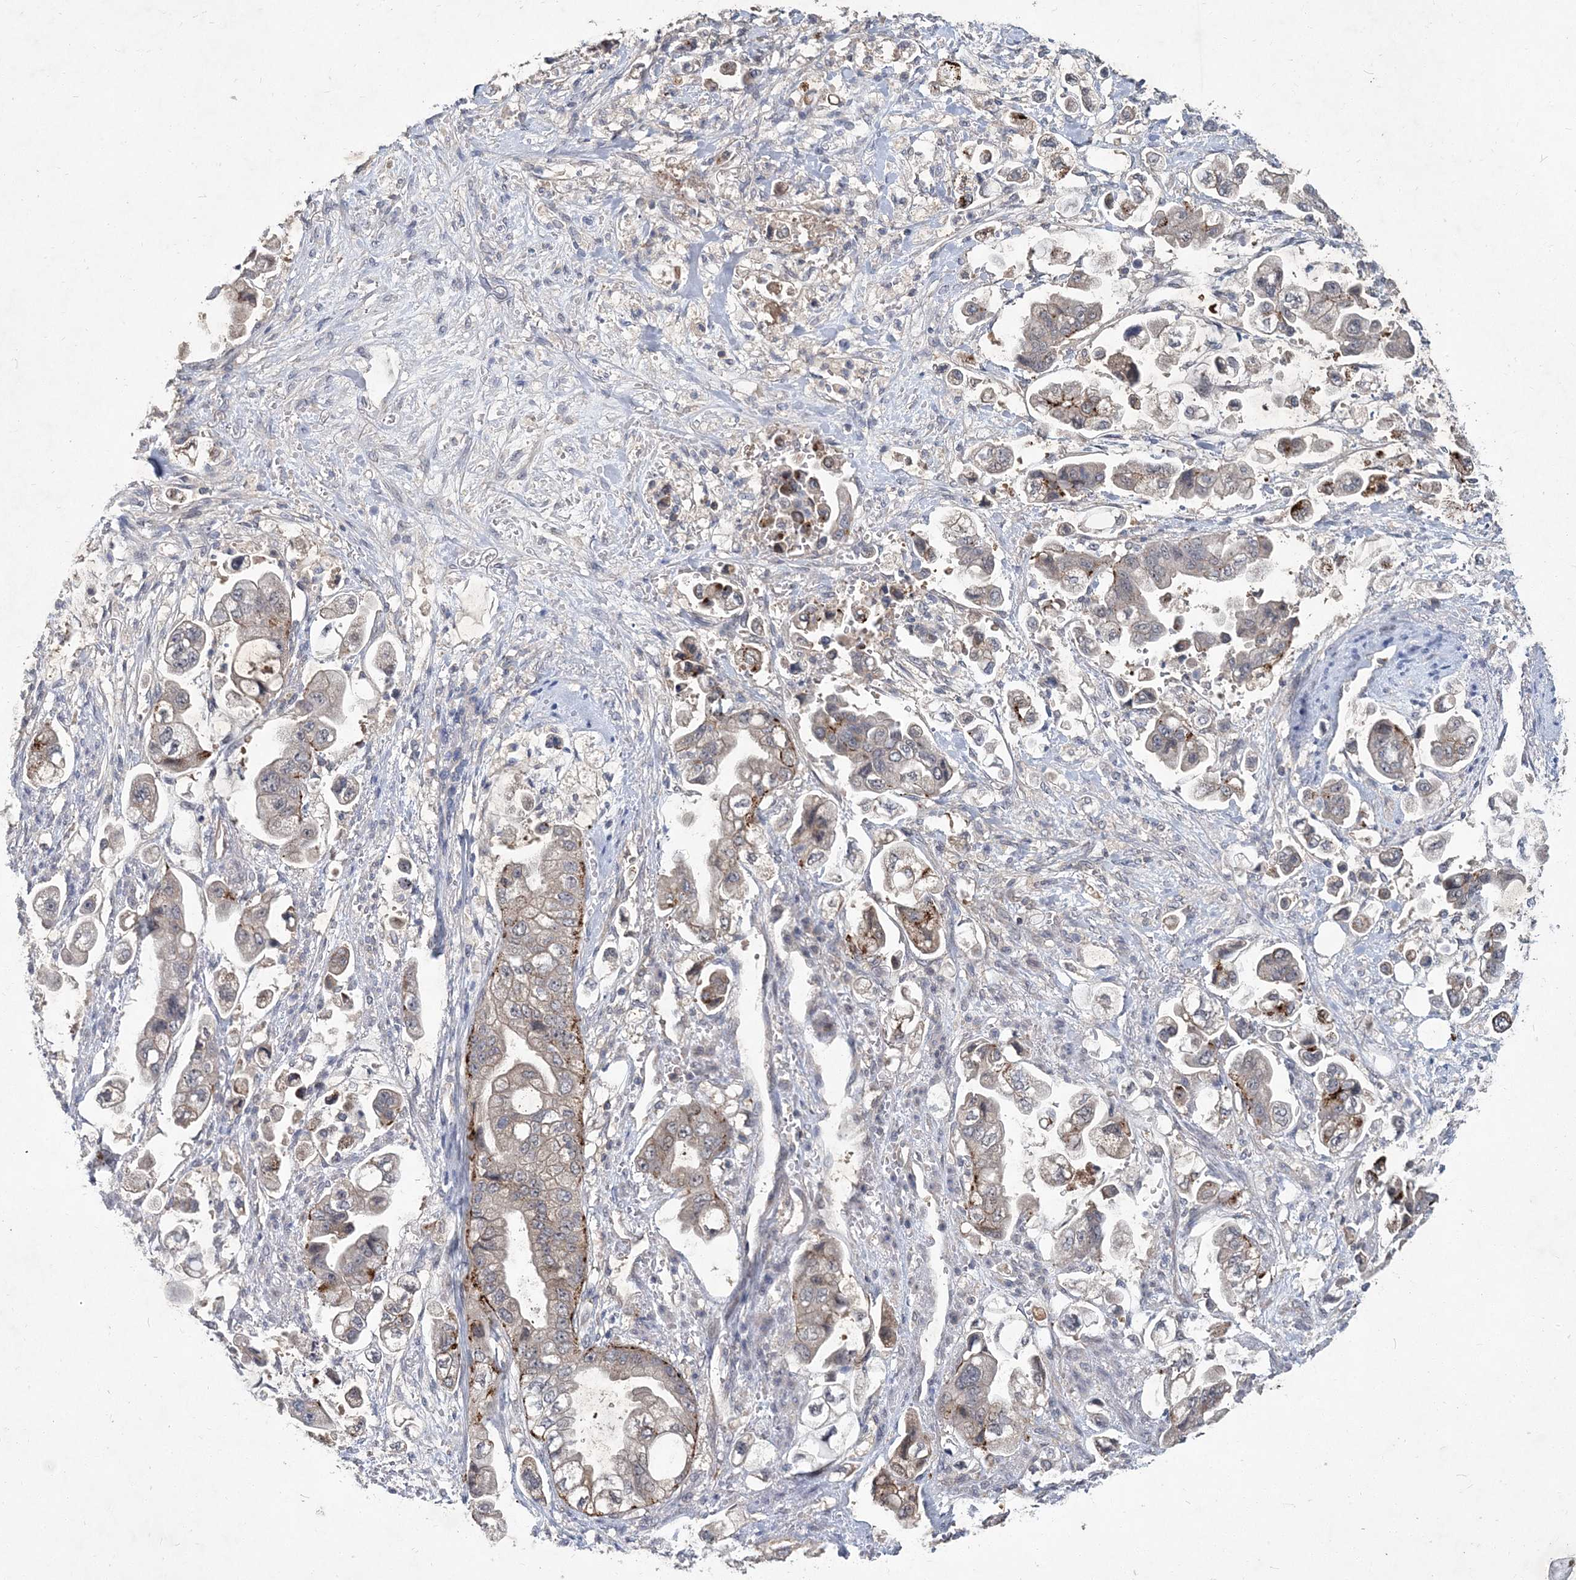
{"staining": {"intensity": "moderate", "quantity": "<25%", "location": "cytoplasmic/membranous"}, "tissue": "stomach cancer", "cell_type": "Tumor cells", "image_type": "cancer", "snomed": [{"axis": "morphology", "description": "Adenocarcinoma, NOS"}, {"axis": "topography", "description": "Stomach"}], "caption": "Immunohistochemical staining of stomach cancer shows low levels of moderate cytoplasmic/membranous protein staining in approximately <25% of tumor cells.", "gene": "RNF25", "patient": {"sex": "male", "age": 62}}